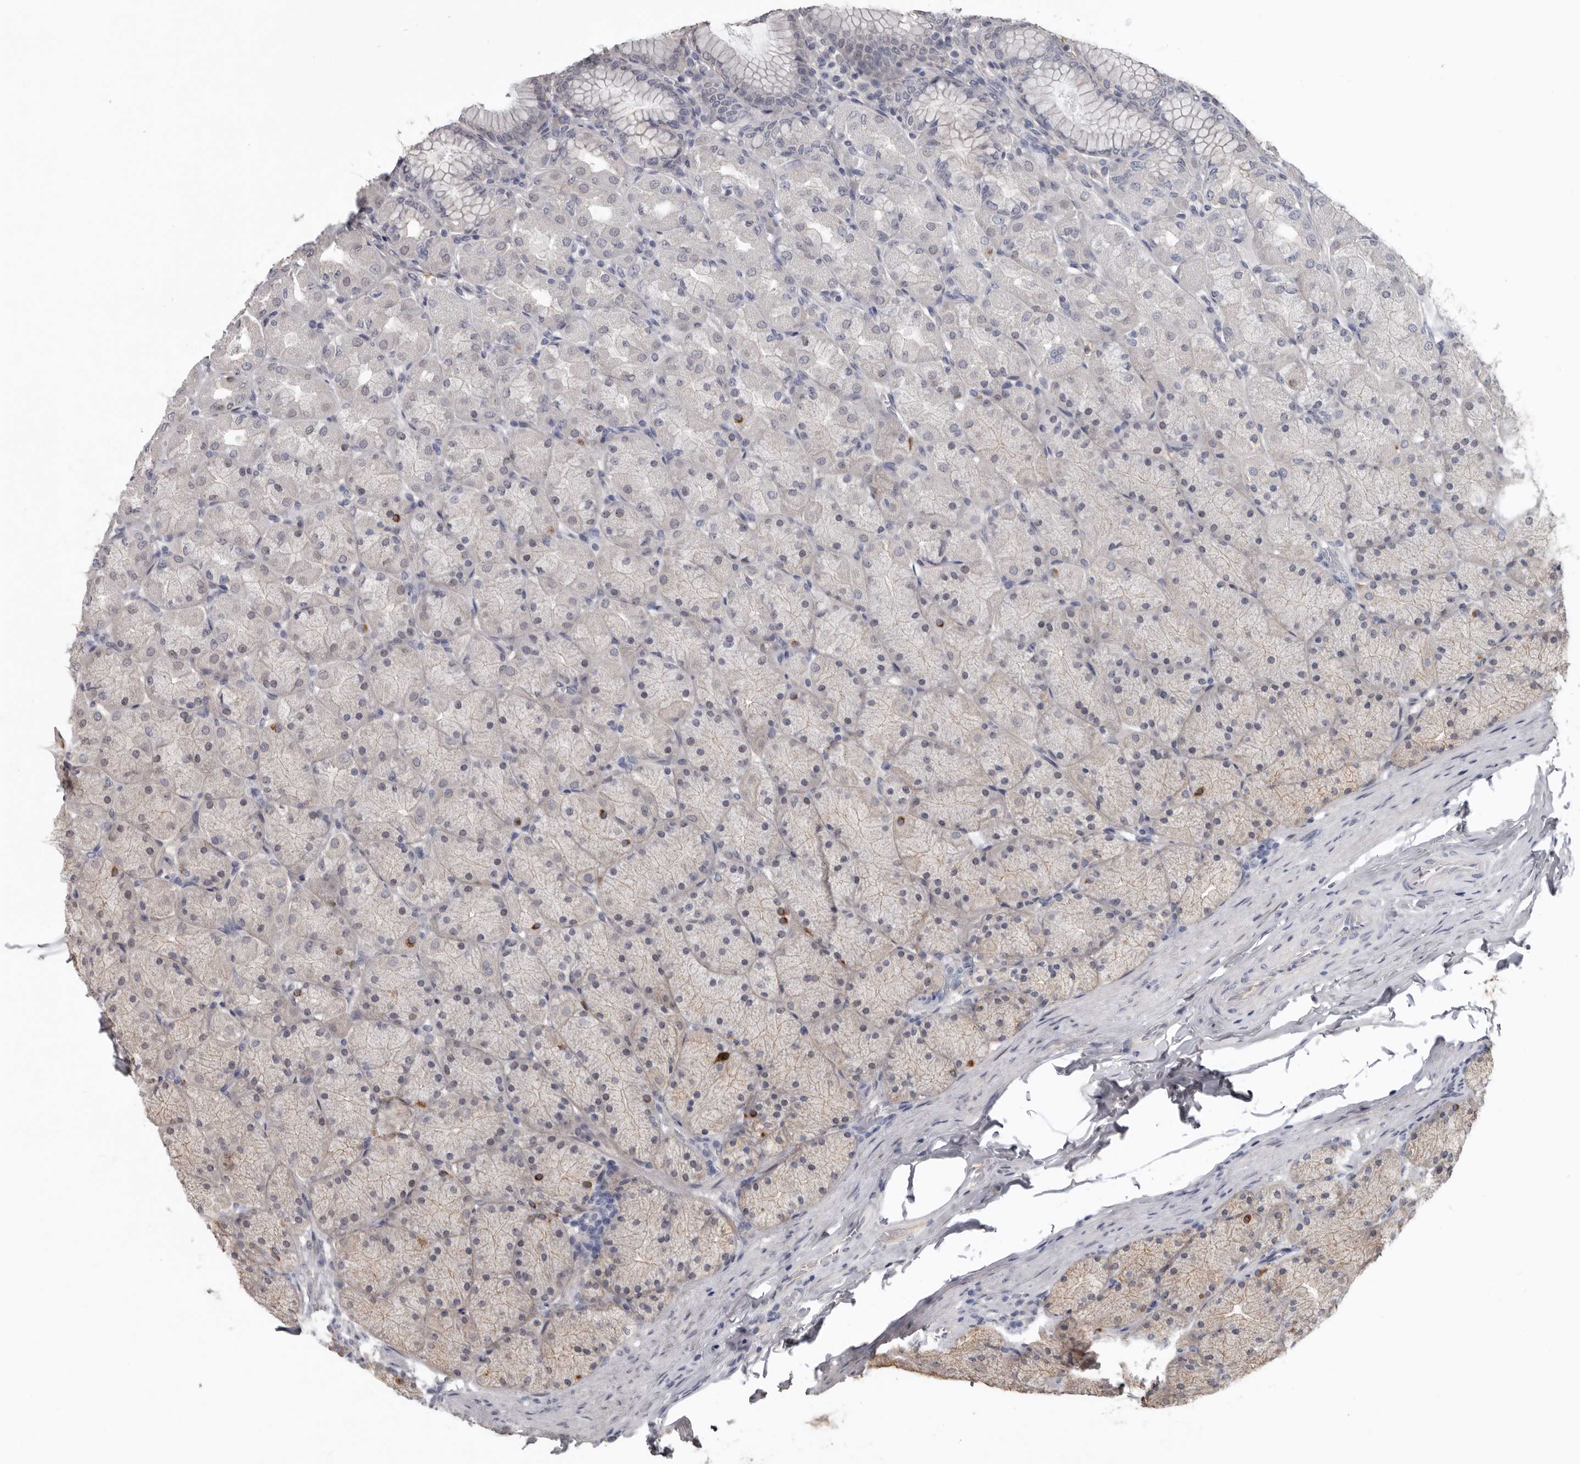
{"staining": {"intensity": "moderate", "quantity": "<25%", "location": "cytoplasmic/membranous"}, "tissue": "stomach", "cell_type": "Glandular cells", "image_type": "normal", "snomed": [{"axis": "morphology", "description": "Normal tissue, NOS"}, {"axis": "topography", "description": "Stomach, upper"}], "caption": "This image shows benign stomach stained with immunohistochemistry to label a protein in brown. The cytoplasmic/membranous of glandular cells show moderate positivity for the protein. Nuclei are counter-stained blue.", "gene": "NMUR1", "patient": {"sex": "female", "age": 56}}